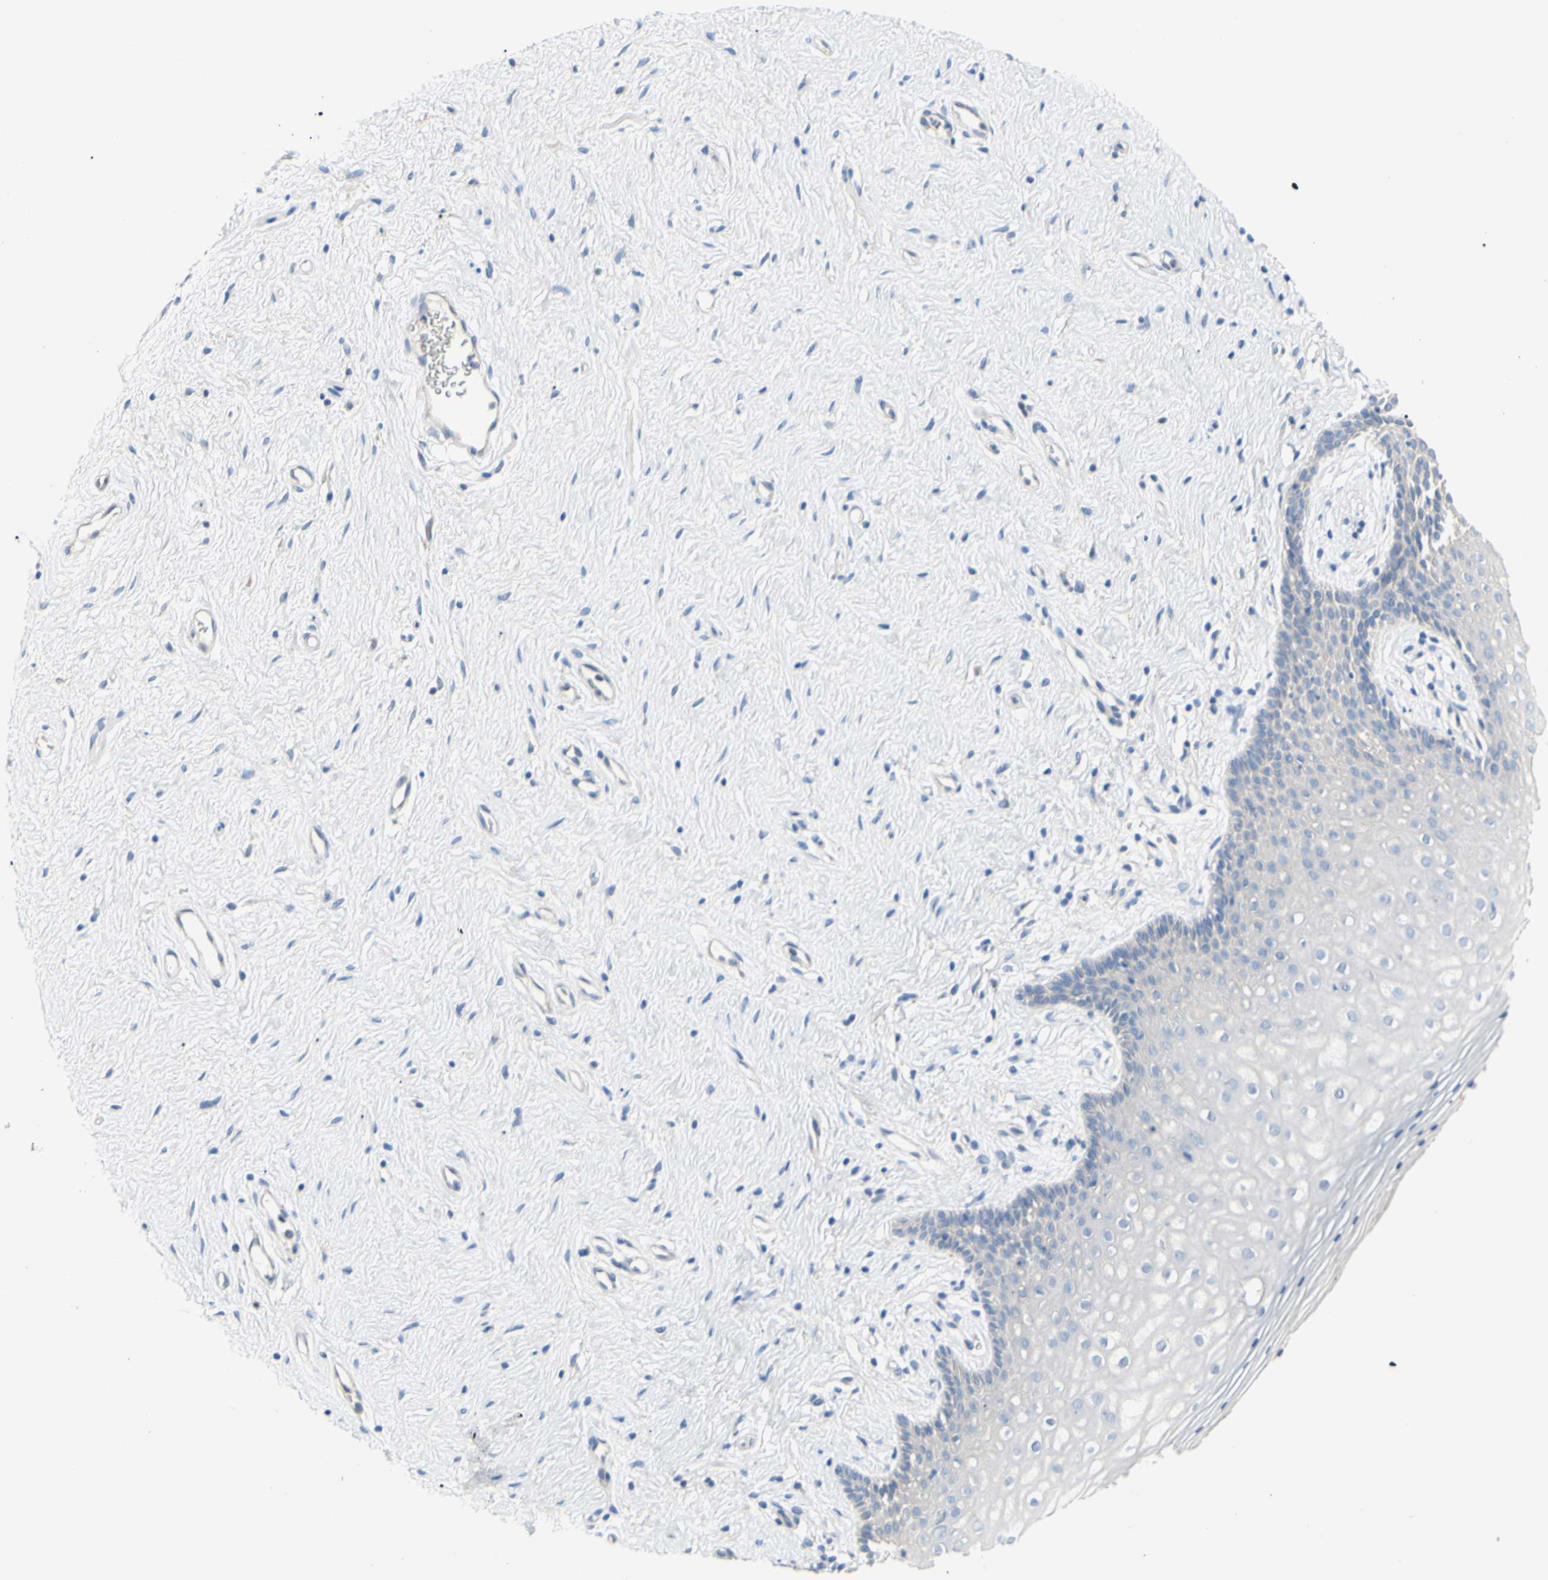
{"staining": {"intensity": "negative", "quantity": "none", "location": "none"}, "tissue": "vagina", "cell_type": "Squamous epithelial cells", "image_type": "normal", "snomed": [{"axis": "morphology", "description": "Normal tissue, NOS"}, {"axis": "topography", "description": "Vagina"}], "caption": "This is a photomicrograph of immunohistochemistry staining of benign vagina, which shows no expression in squamous epithelial cells. (DAB (3,3'-diaminobenzidine) immunohistochemistry with hematoxylin counter stain).", "gene": "TMEM59L", "patient": {"sex": "female", "age": 44}}